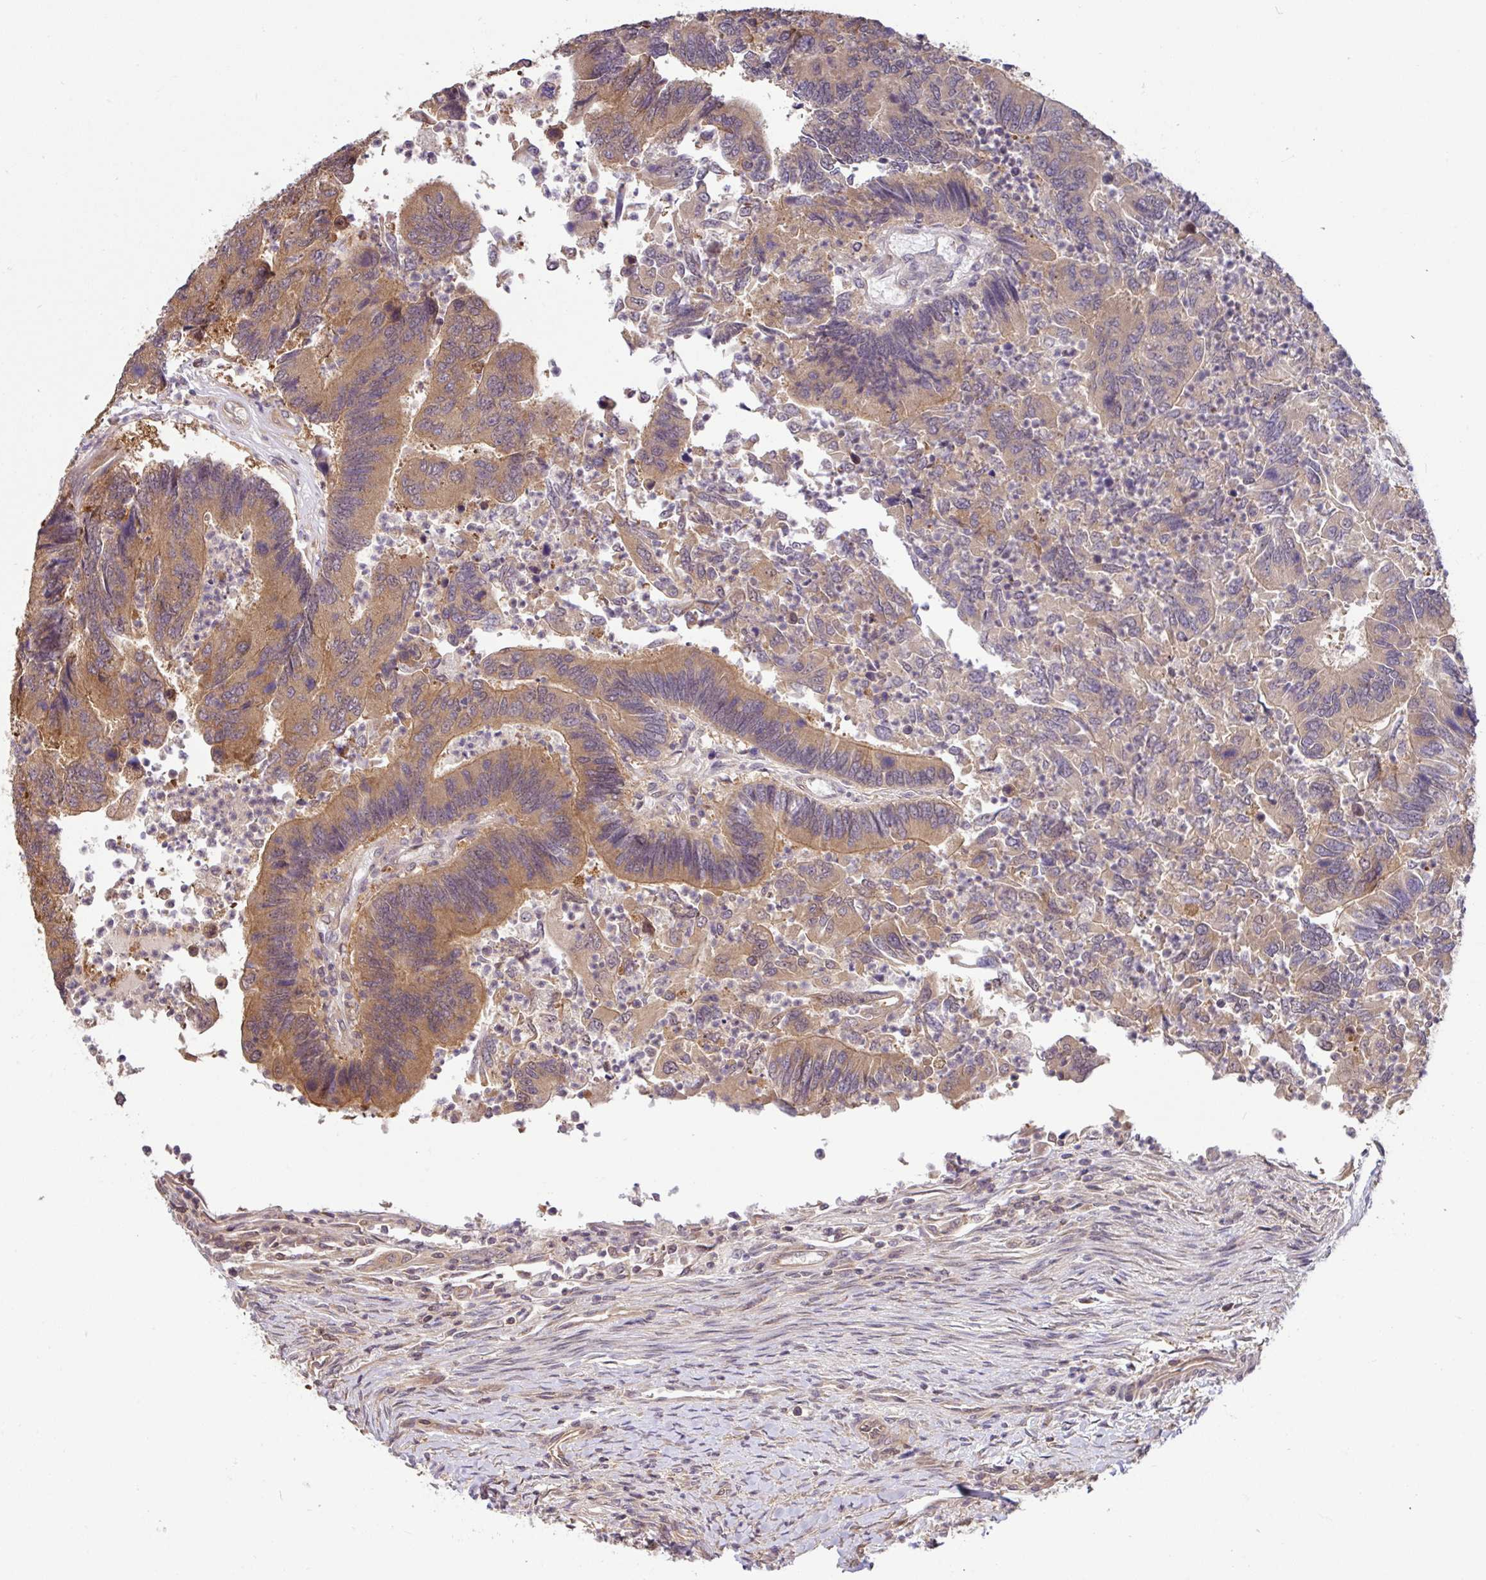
{"staining": {"intensity": "moderate", "quantity": "<25%", "location": "cytoplasmic/membranous"}, "tissue": "colorectal cancer", "cell_type": "Tumor cells", "image_type": "cancer", "snomed": [{"axis": "morphology", "description": "Adenocarcinoma, NOS"}, {"axis": "topography", "description": "Colon"}], "caption": "Colorectal cancer (adenocarcinoma) stained with immunohistochemistry reveals moderate cytoplasmic/membranous expression in approximately <25% of tumor cells. (IHC, brightfield microscopy, high magnification).", "gene": "SHB", "patient": {"sex": "female", "age": 67}}